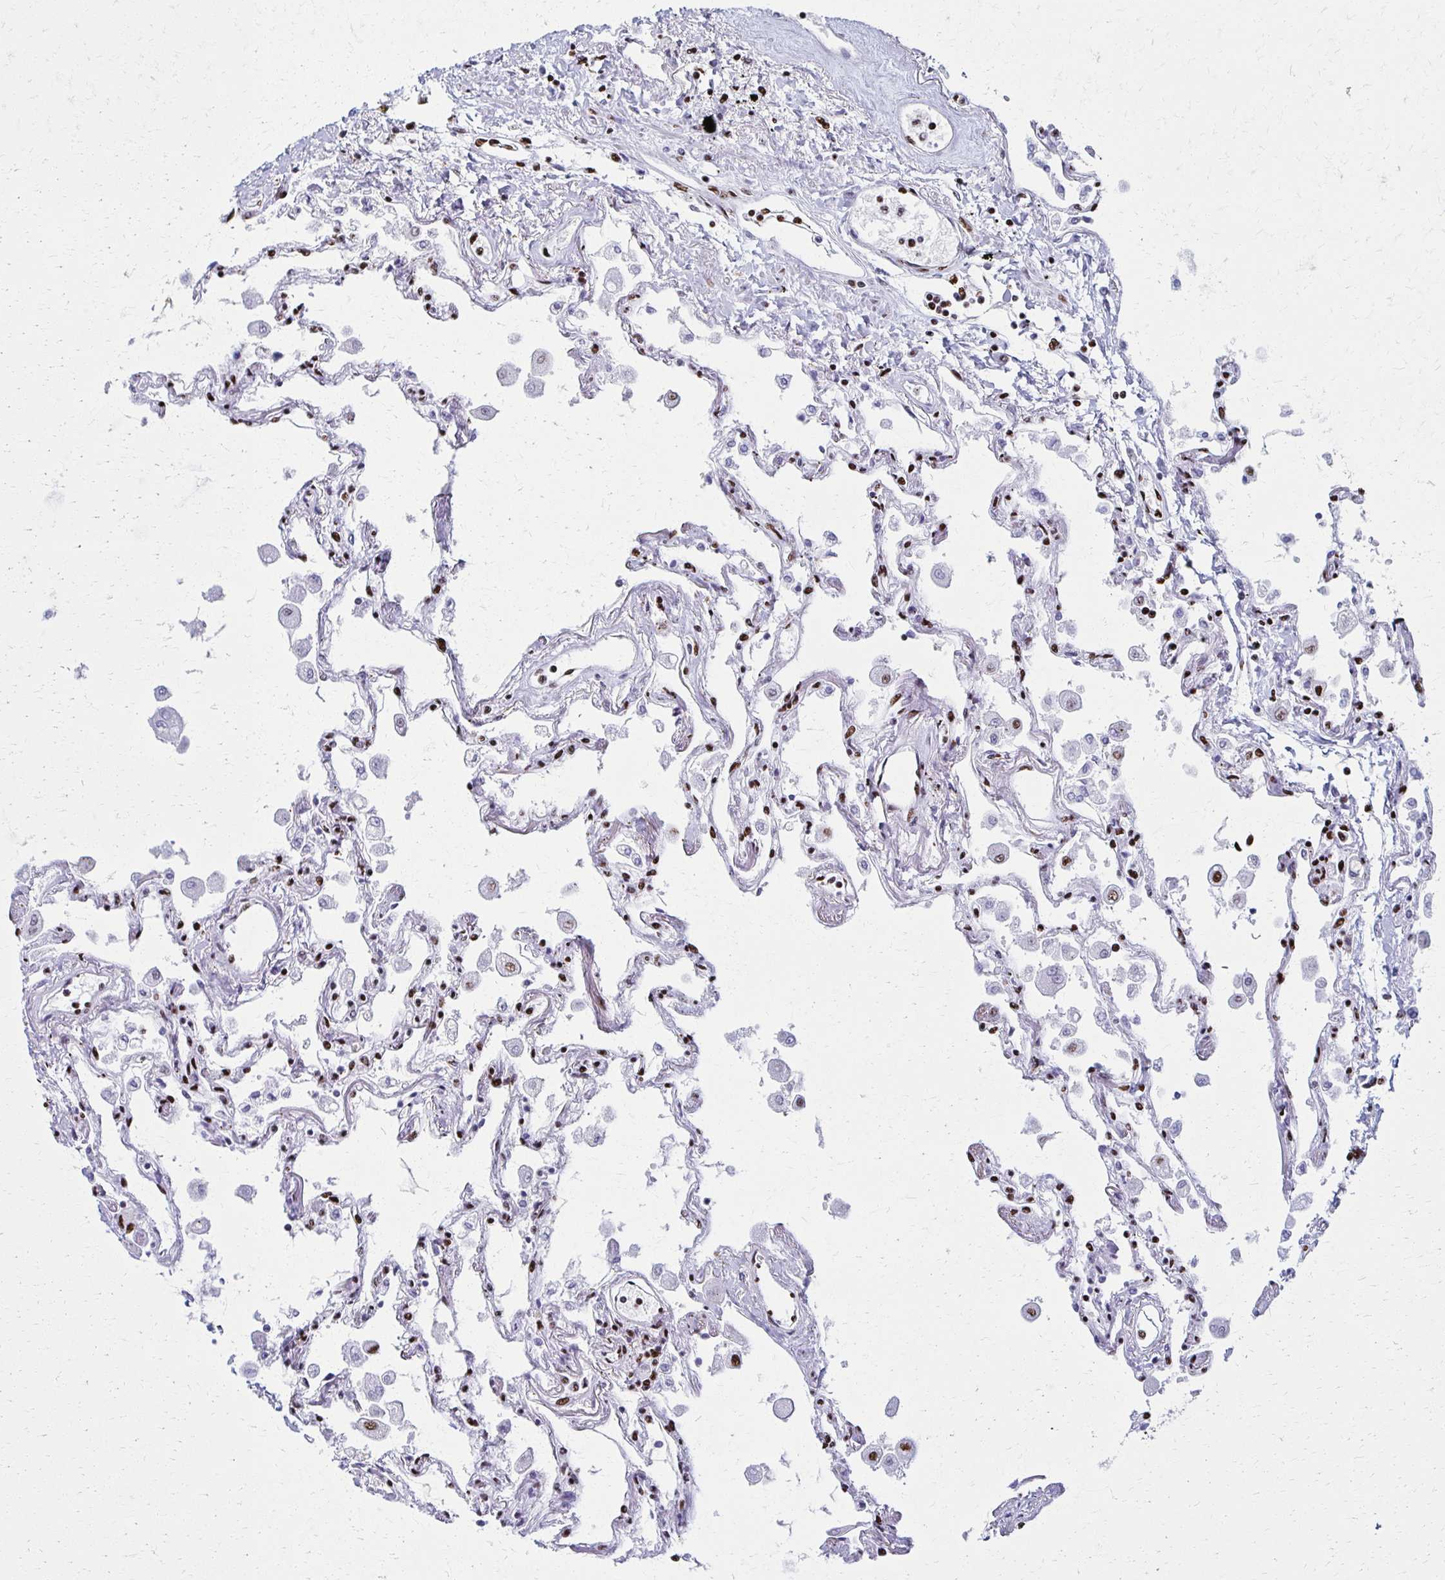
{"staining": {"intensity": "strong", "quantity": "25%-75%", "location": "nuclear"}, "tissue": "lung", "cell_type": "Alveolar cells", "image_type": "normal", "snomed": [{"axis": "morphology", "description": "Normal tissue, NOS"}, {"axis": "morphology", "description": "Adenocarcinoma, NOS"}, {"axis": "topography", "description": "Cartilage tissue"}, {"axis": "topography", "description": "Lung"}], "caption": "Alveolar cells show strong nuclear expression in approximately 25%-75% of cells in unremarkable lung. Immunohistochemistry stains the protein in brown and the nuclei are stained blue.", "gene": "NONO", "patient": {"sex": "female", "age": 67}}